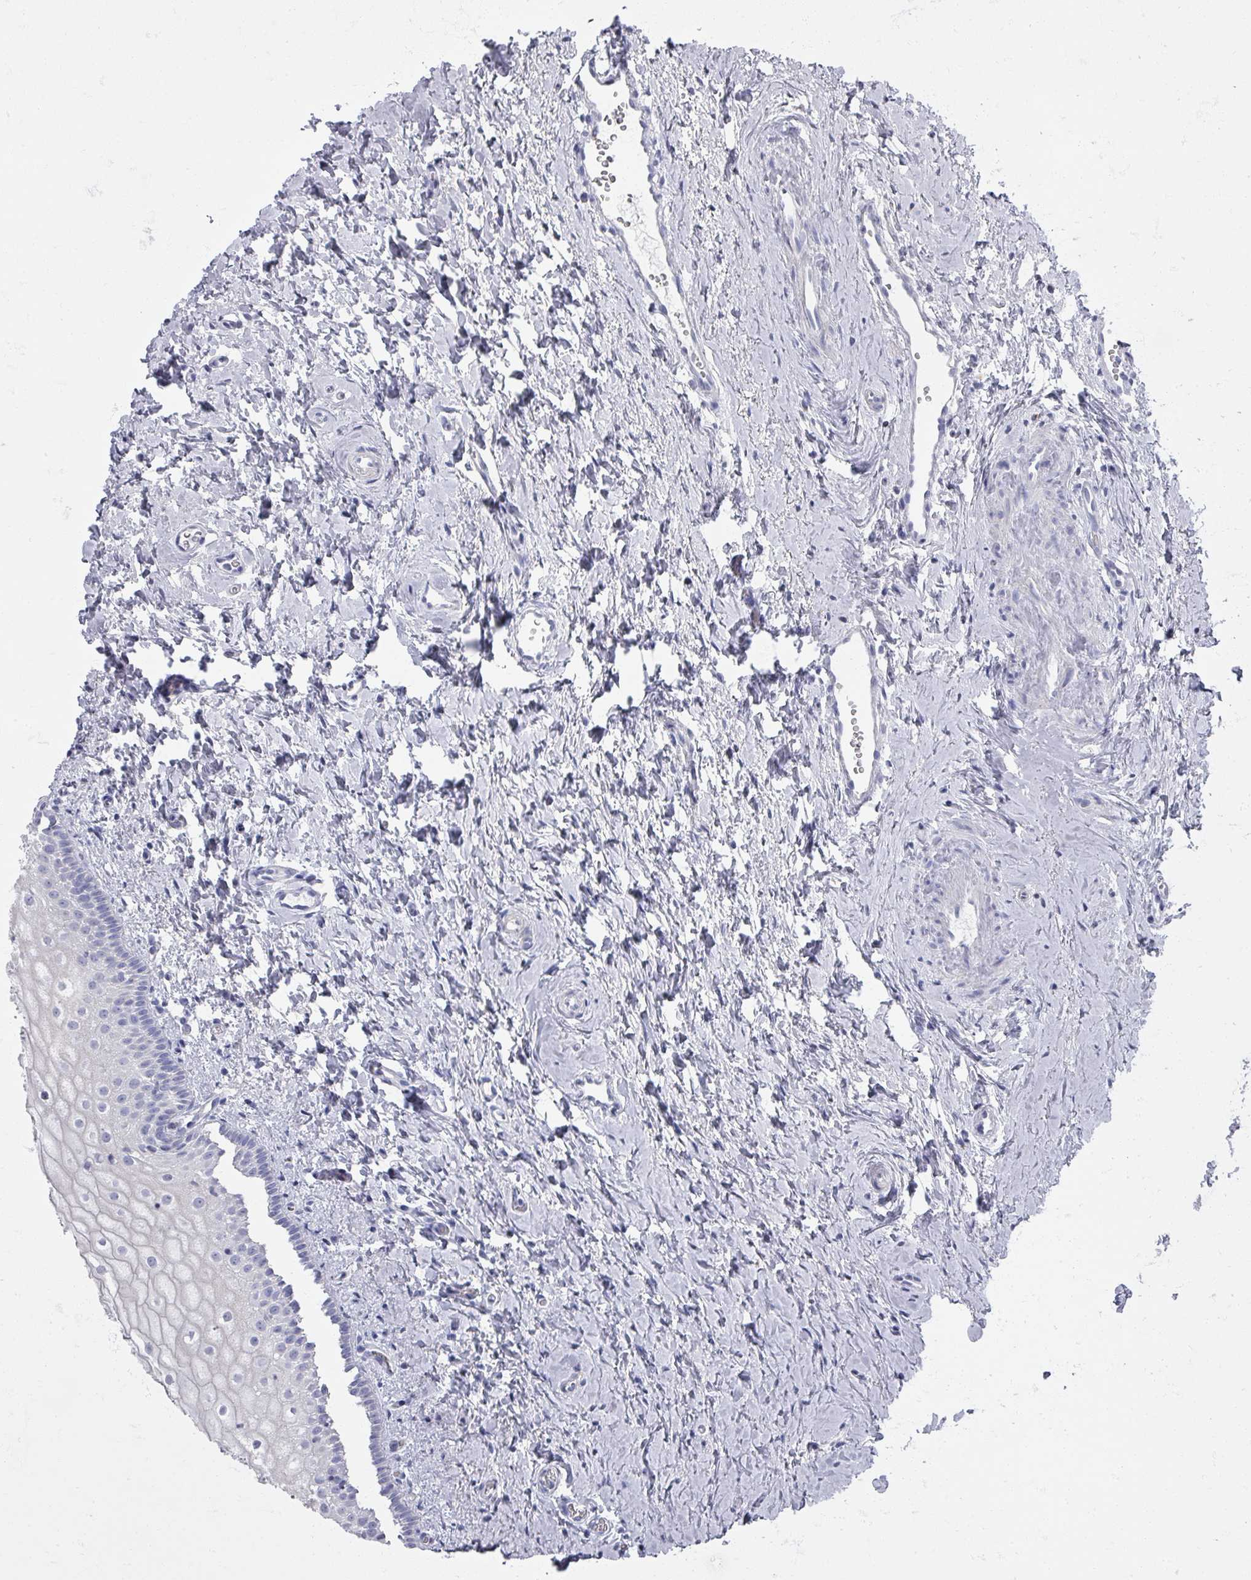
{"staining": {"intensity": "negative", "quantity": "none", "location": "none"}, "tissue": "vagina", "cell_type": "Squamous epithelial cells", "image_type": "normal", "snomed": [{"axis": "morphology", "description": "Normal tissue, NOS"}, {"axis": "topography", "description": "Vagina"}], "caption": "High power microscopy micrograph of an immunohistochemistry (IHC) image of normal vagina, revealing no significant positivity in squamous epithelial cells. (DAB (3,3'-diaminobenzidine) IHC visualized using brightfield microscopy, high magnification).", "gene": "OMG", "patient": {"sex": "female", "age": 56}}